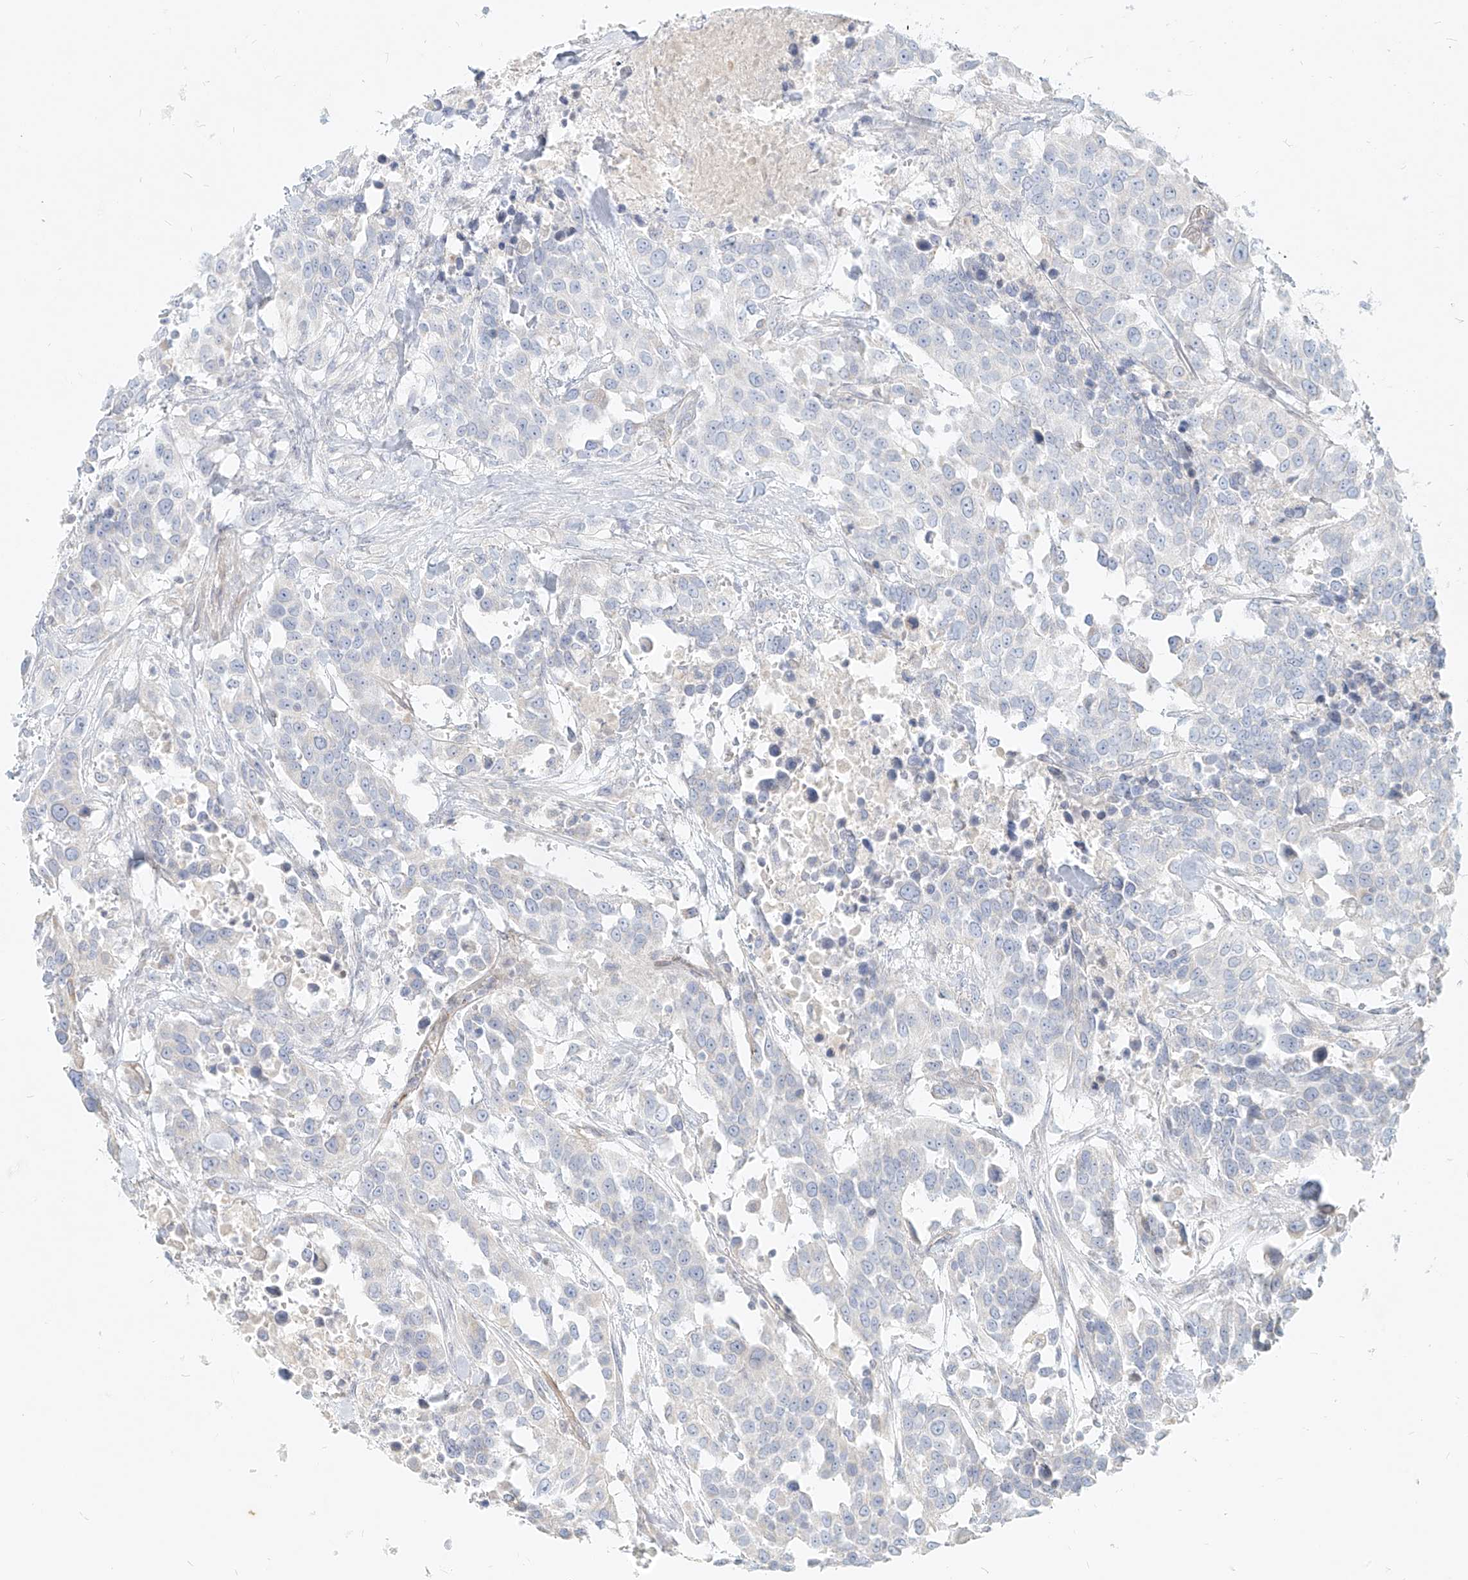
{"staining": {"intensity": "negative", "quantity": "none", "location": "none"}, "tissue": "urothelial cancer", "cell_type": "Tumor cells", "image_type": "cancer", "snomed": [{"axis": "morphology", "description": "Urothelial carcinoma, High grade"}, {"axis": "topography", "description": "Urinary bladder"}], "caption": "Tumor cells show no significant staining in urothelial cancer.", "gene": "ITPKB", "patient": {"sex": "female", "age": 80}}